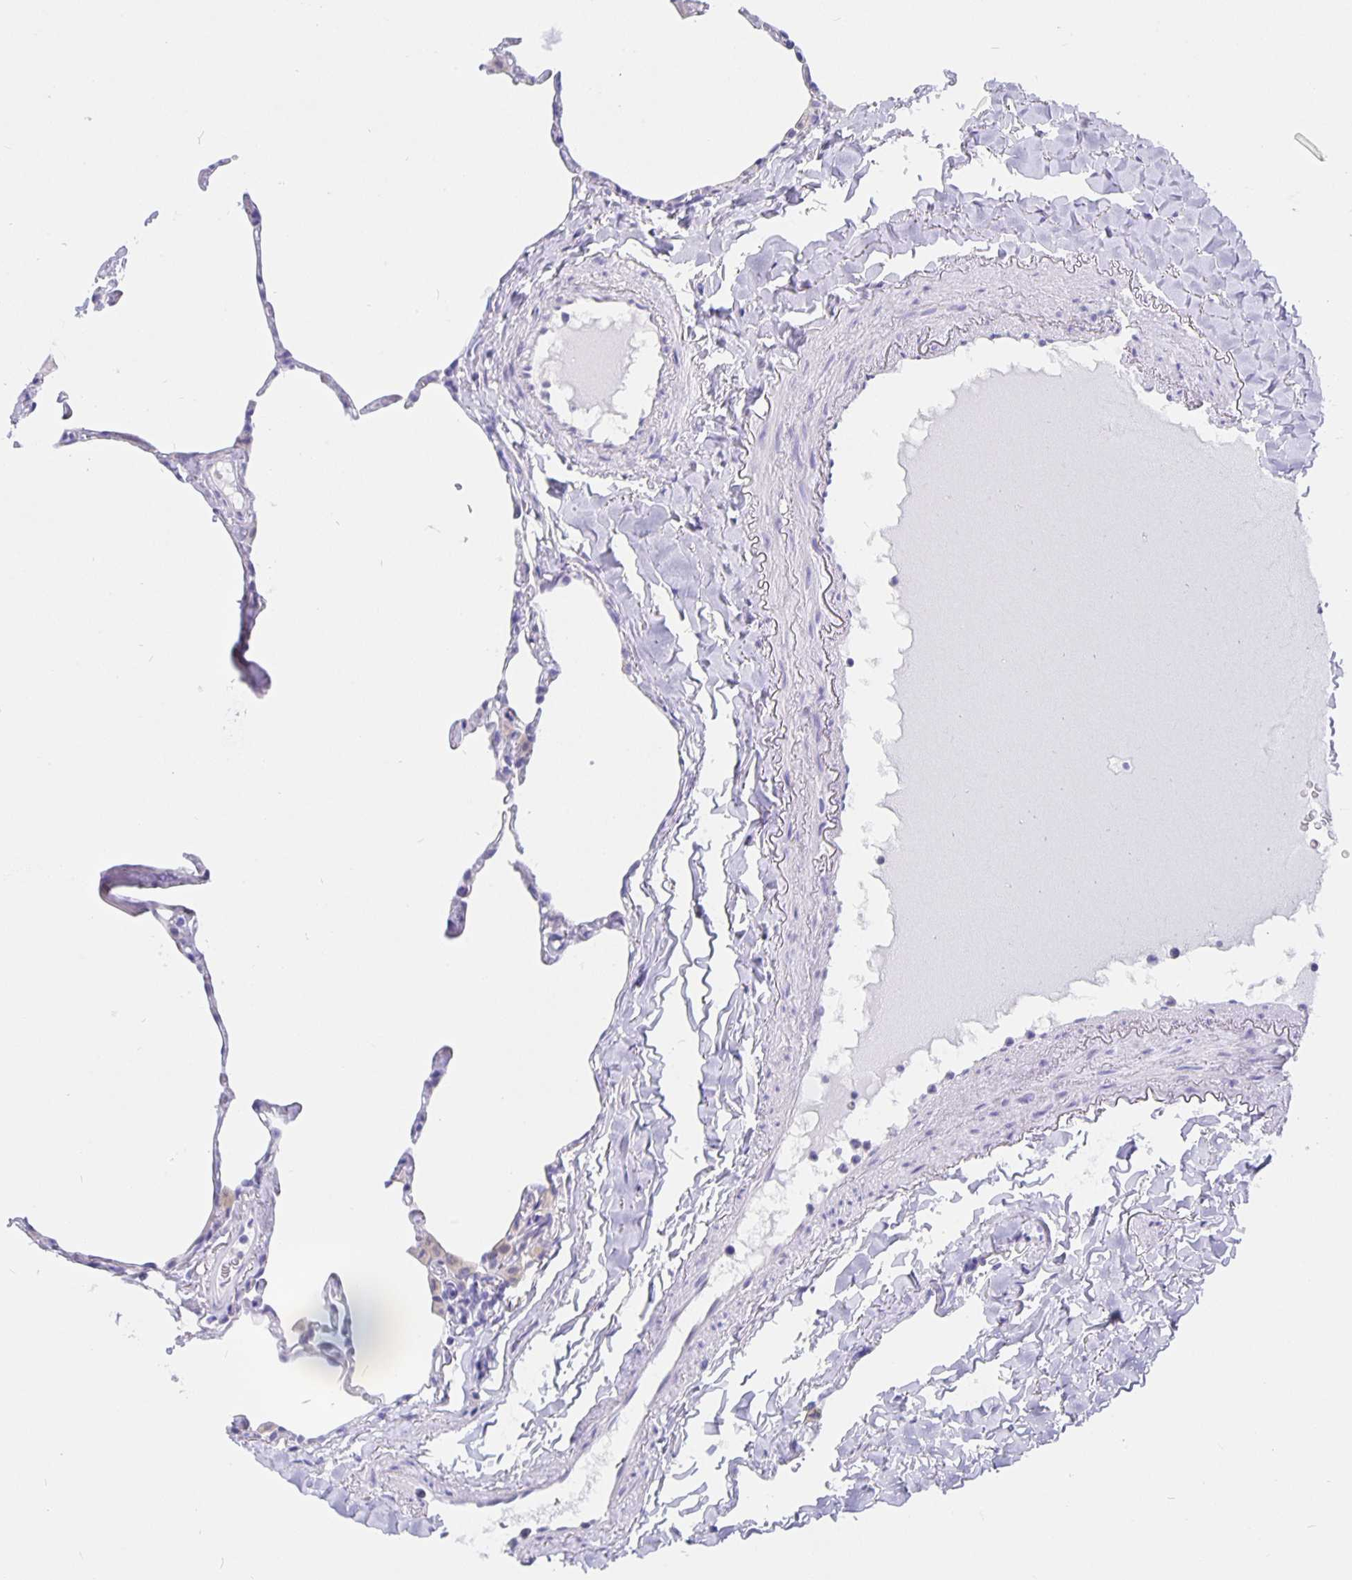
{"staining": {"intensity": "negative", "quantity": "none", "location": "none"}, "tissue": "lung", "cell_type": "Alveolar cells", "image_type": "normal", "snomed": [{"axis": "morphology", "description": "Normal tissue, NOS"}, {"axis": "topography", "description": "Lung"}], "caption": "Immunohistochemical staining of unremarkable human lung reveals no significant expression in alveolar cells.", "gene": "CFAP74", "patient": {"sex": "male", "age": 65}}